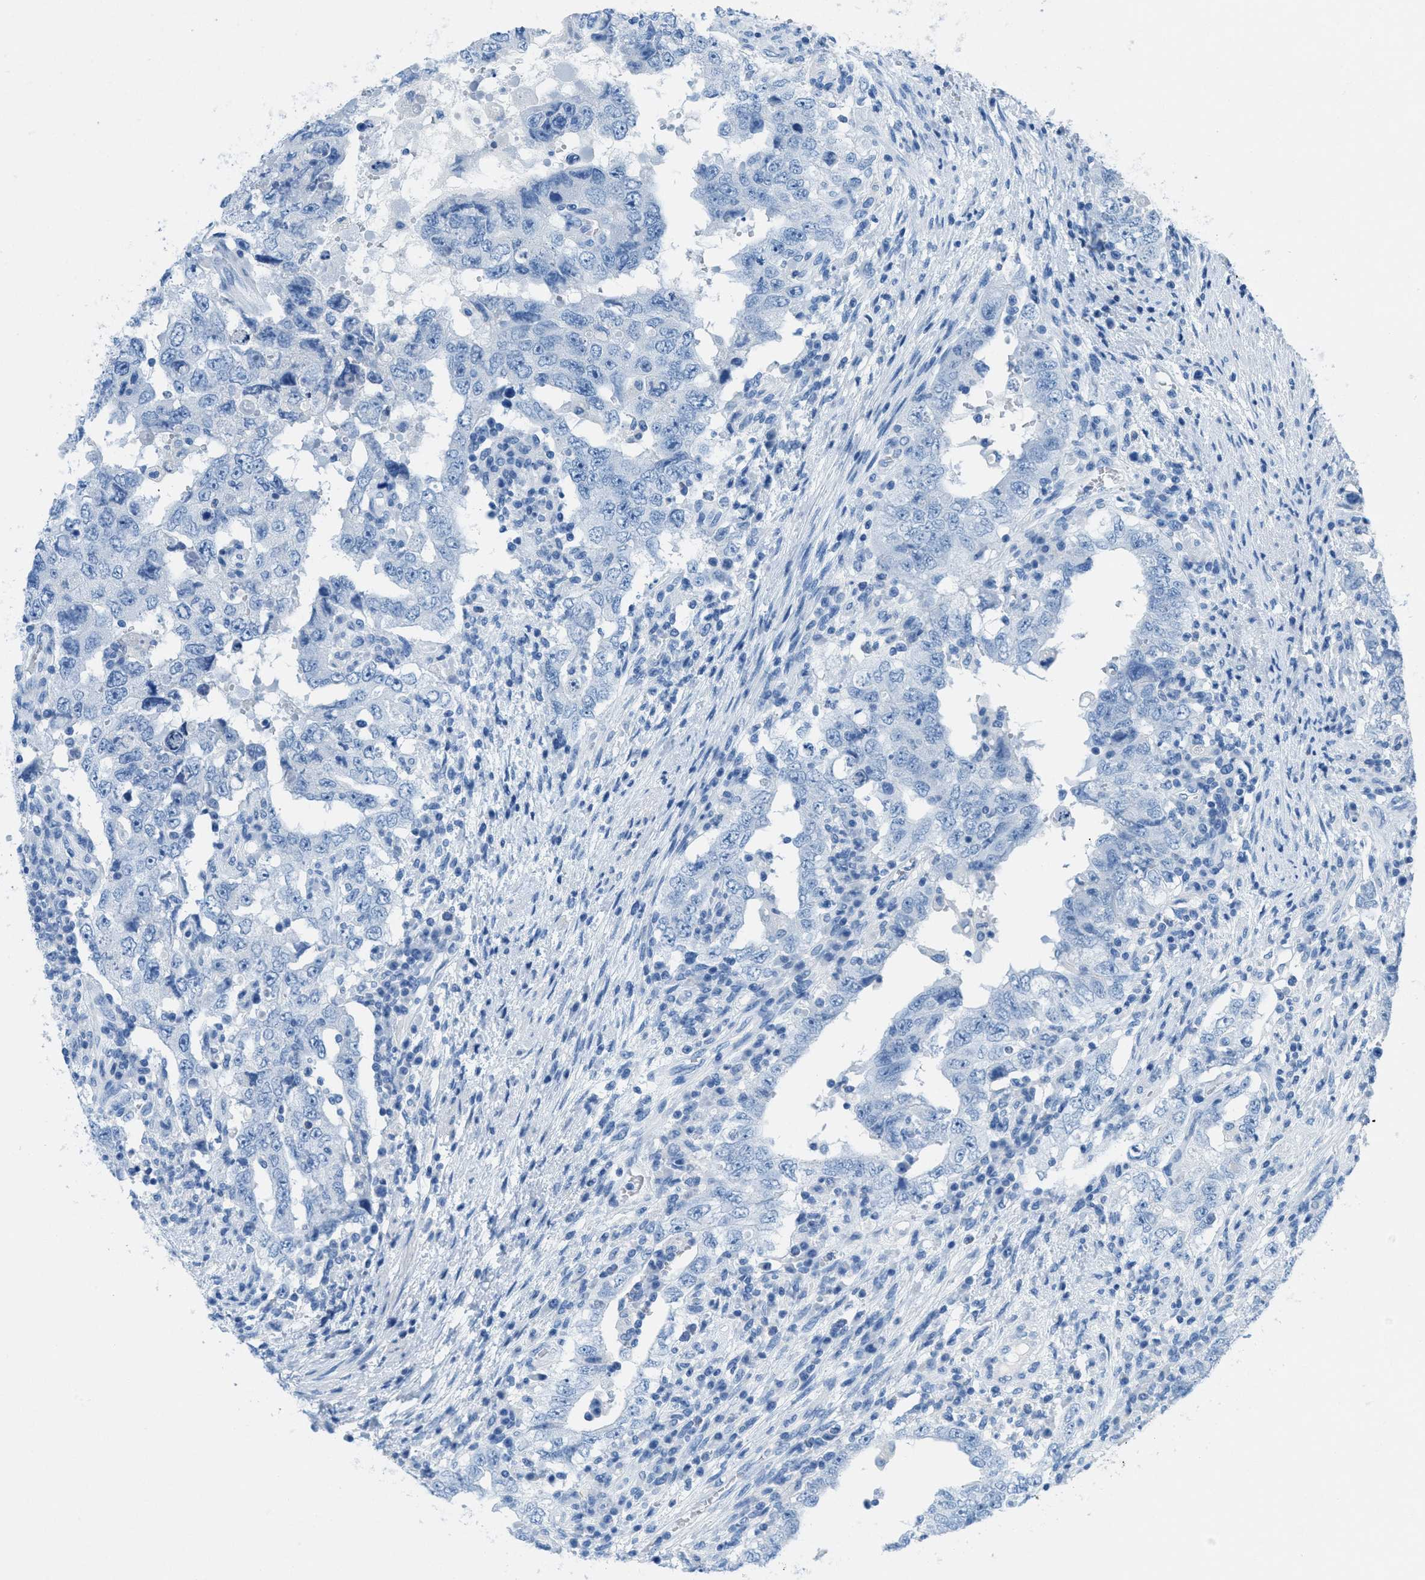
{"staining": {"intensity": "negative", "quantity": "none", "location": "none"}, "tissue": "testis cancer", "cell_type": "Tumor cells", "image_type": "cancer", "snomed": [{"axis": "morphology", "description": "Carcinoma, Embryonal, NOS"}, {"axis": "topography", "description": "Testis"}], "caption": "Protein analysis of testis embryonal carcinoma shows no significant expression in tumor cells. The staining was performed using DAB (3,3'-diaminobenzidine) to visualize the protein expression in brown, while the nuclei were stained in blue with hematoxylin (Magnification: 20x).", "gene": "GALNT17", "patient": {"sex": "male", "age": 26}}